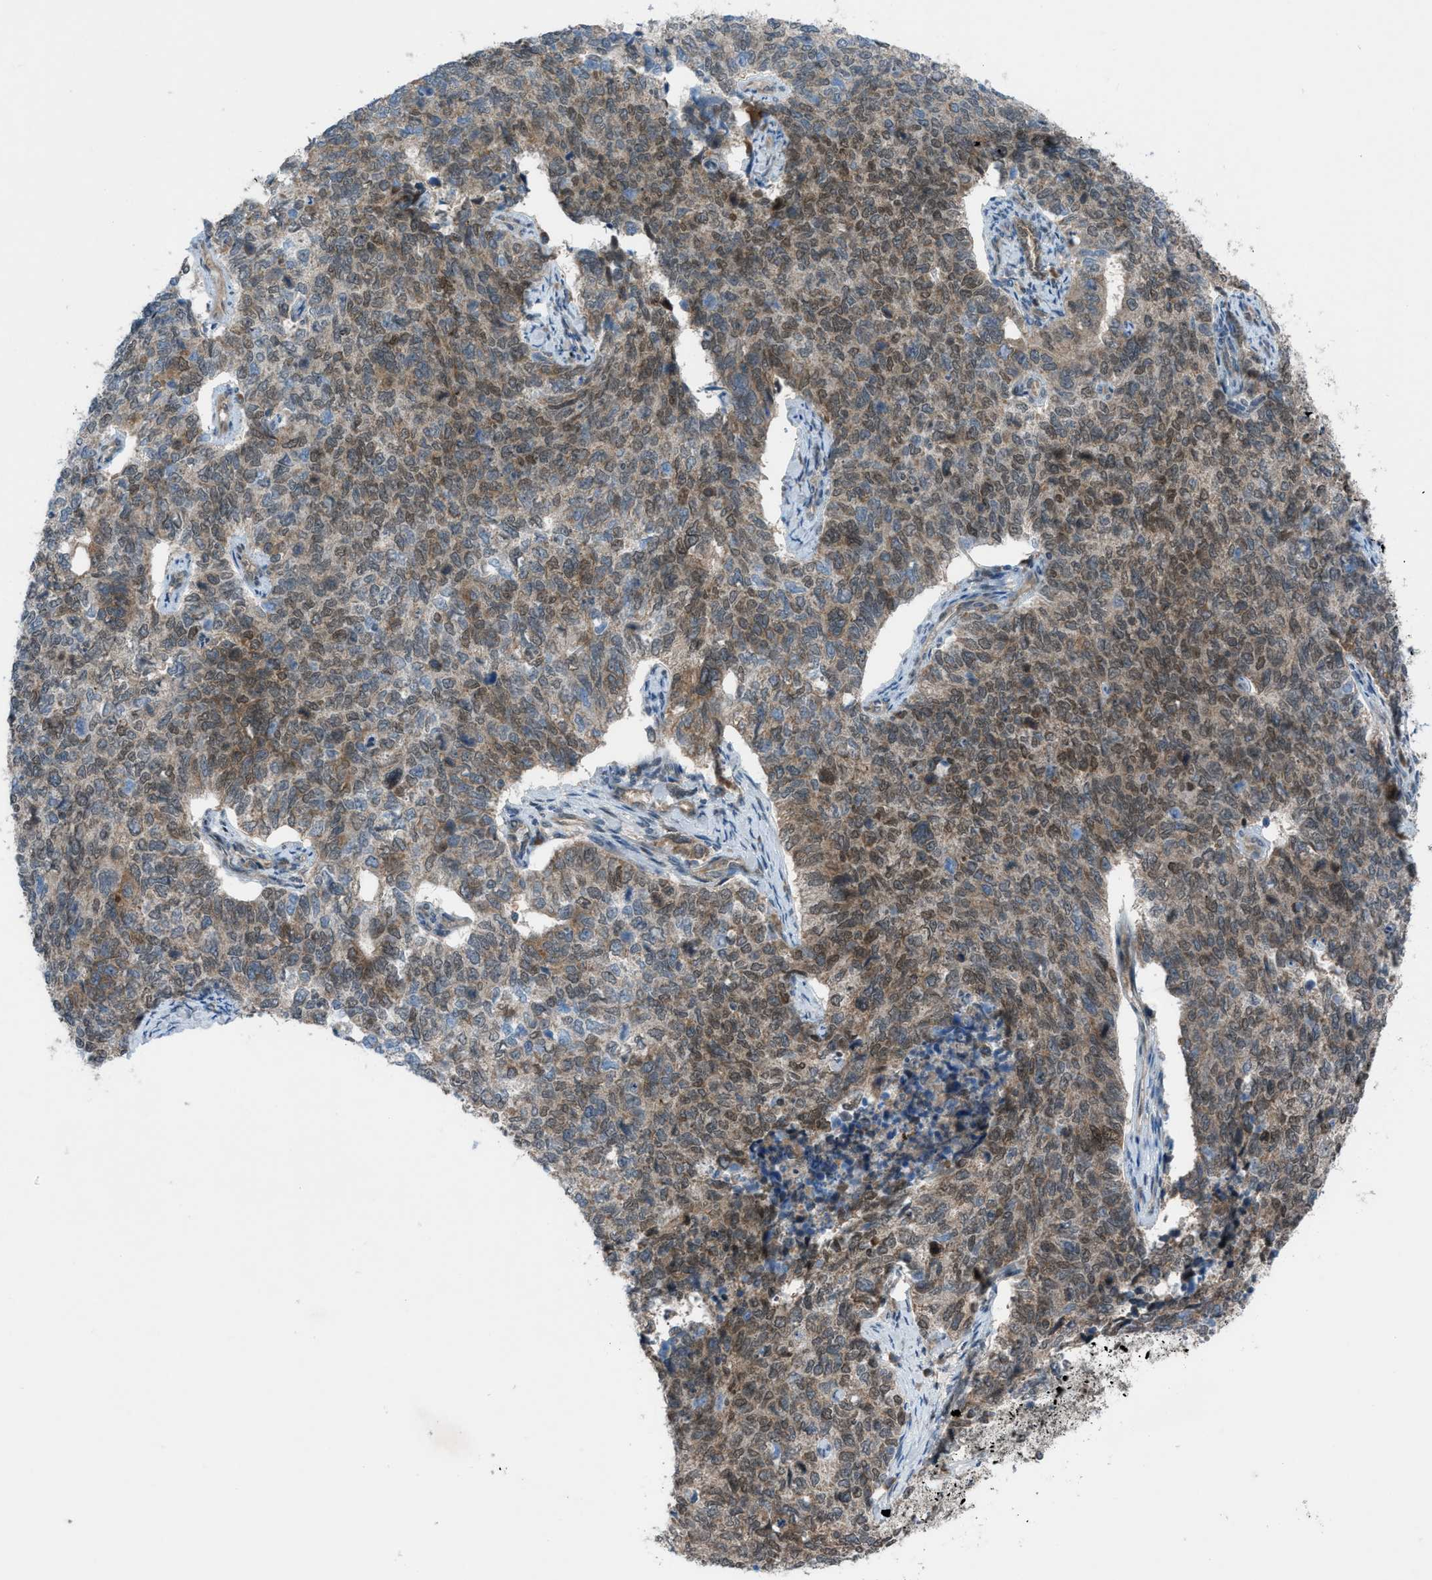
{"staining": {"intensity": "moderate", "quantity": ">75%", "location": "cytoplasmic/membranous,nuclear"}, "tissue": "cervical cancer", "cell_type": "Tumor cells", "image_type": "cancer", "snomed": [{"axis": "morphology", "description": "Squamous cell carcinoma, NOS"}, {"axis": "topography", "description": "Cervix"}], "caption": "Immunohistochemical staining of human cervical squamous cell carcinoma displays medium levels of moderate cytoplasmic/membranous and nuclear positivity in approximately >75% of tumor cells. The staining was performed using DAB, with brown indicating positive protein expression. Nuclei are stained blue with hematoxylin.", "gene": "DYRK1A", "patient": {"sex": "female", "age": 63}}